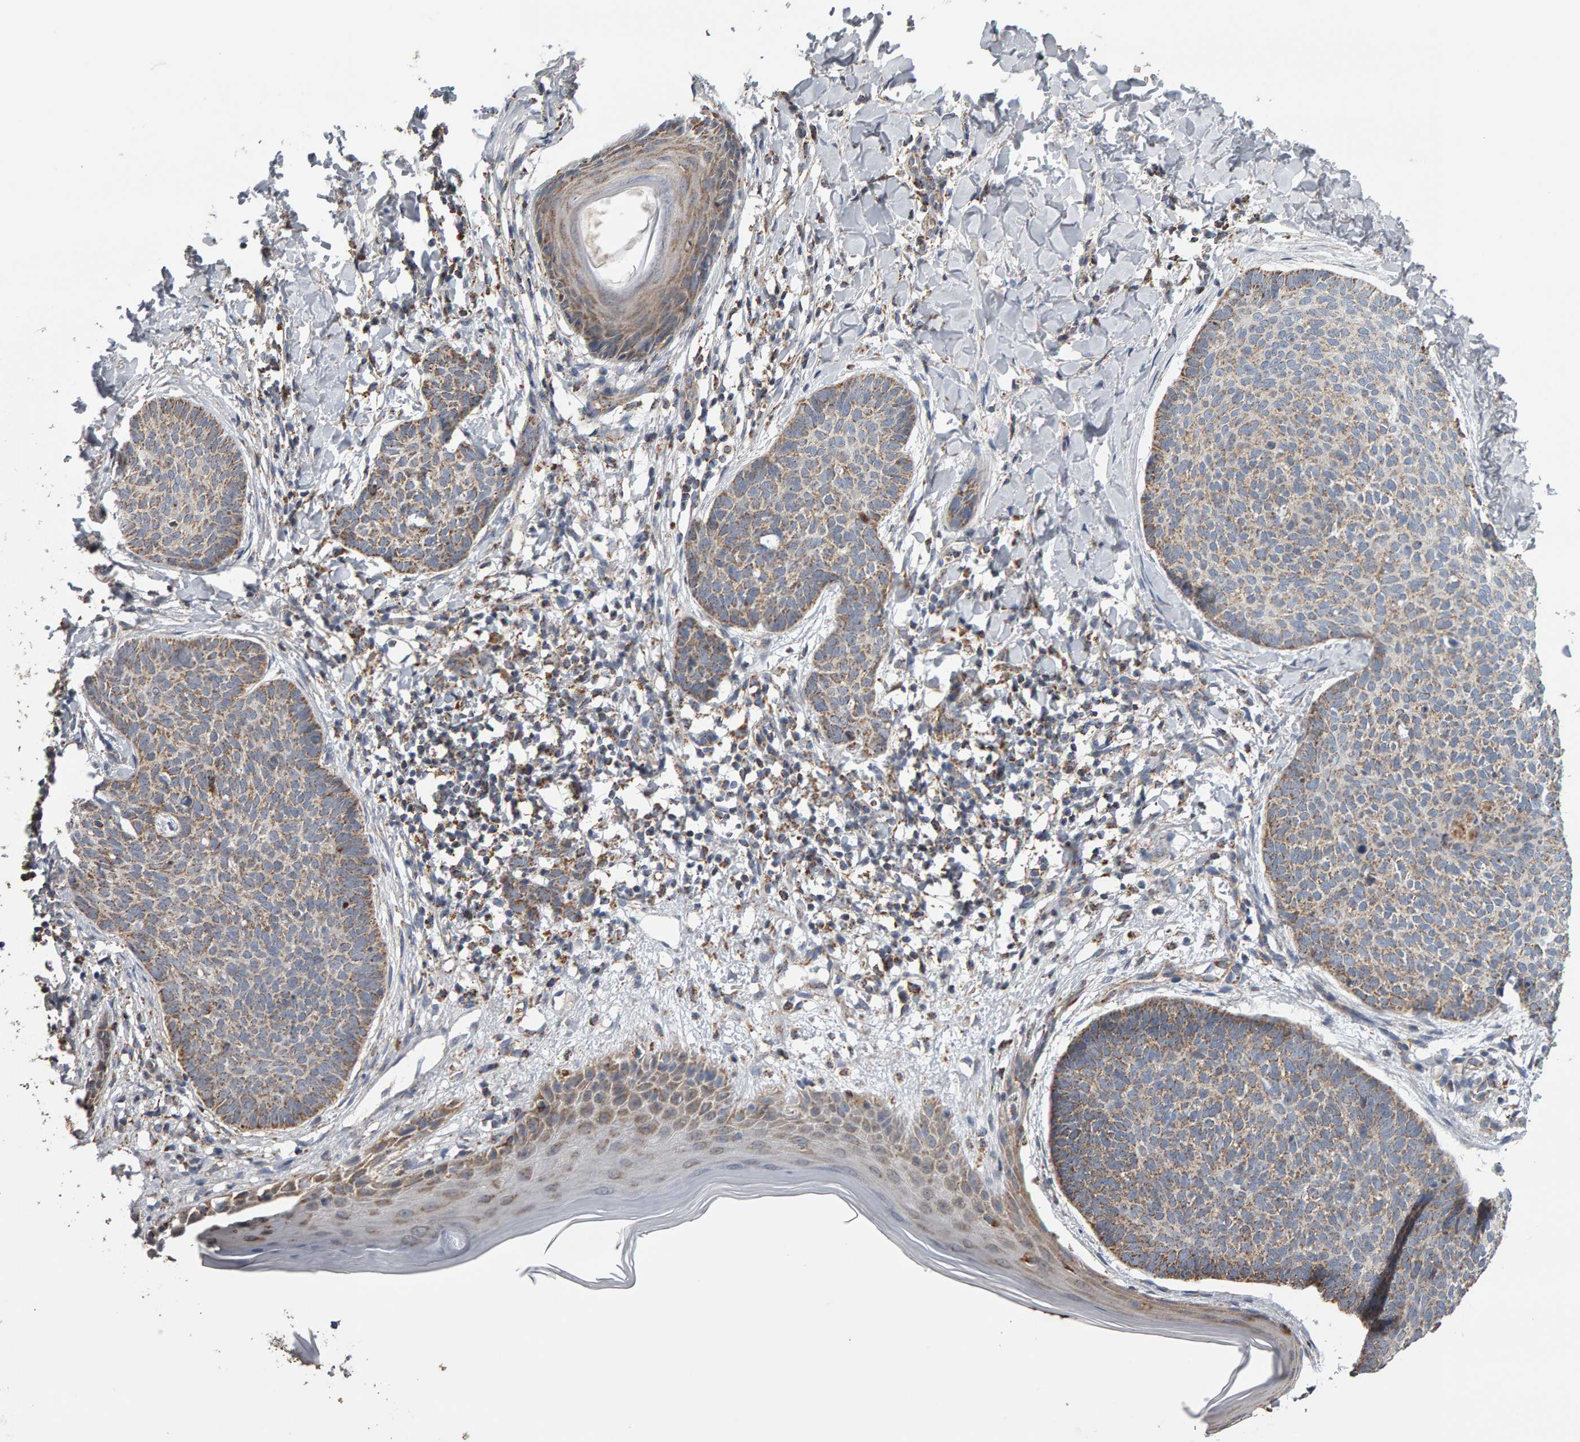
{"staining": {"intensity": "weak", "quantity": ">75%", "location": "cytoplasmic/membranous"}, "tissue": "skin cancer", "cell_type": "Tumor cells", "image_type": "cancer", "snomed": [{"axis": "morphology", "description": "Normal tissue, NOS"}, {"axis": "morphology", "description": "Basal cell carcinoma"}, {"axis": "topography", "description": "Skin"}], "caption": "Tumor cells demonstrate low levels of weak cytoplasmic/membranous positivity in about >75% of cells in skin cancer (basal cell carcinoma). The protein of interest is stained brown, and the nuclei are stained in blue (DAB (3,3'-diaminobenzidine) IHC with brightfield microscopy, high magnification).", "gene": "TOM1L1", "patient": {"sex": "male", "age": 50}}